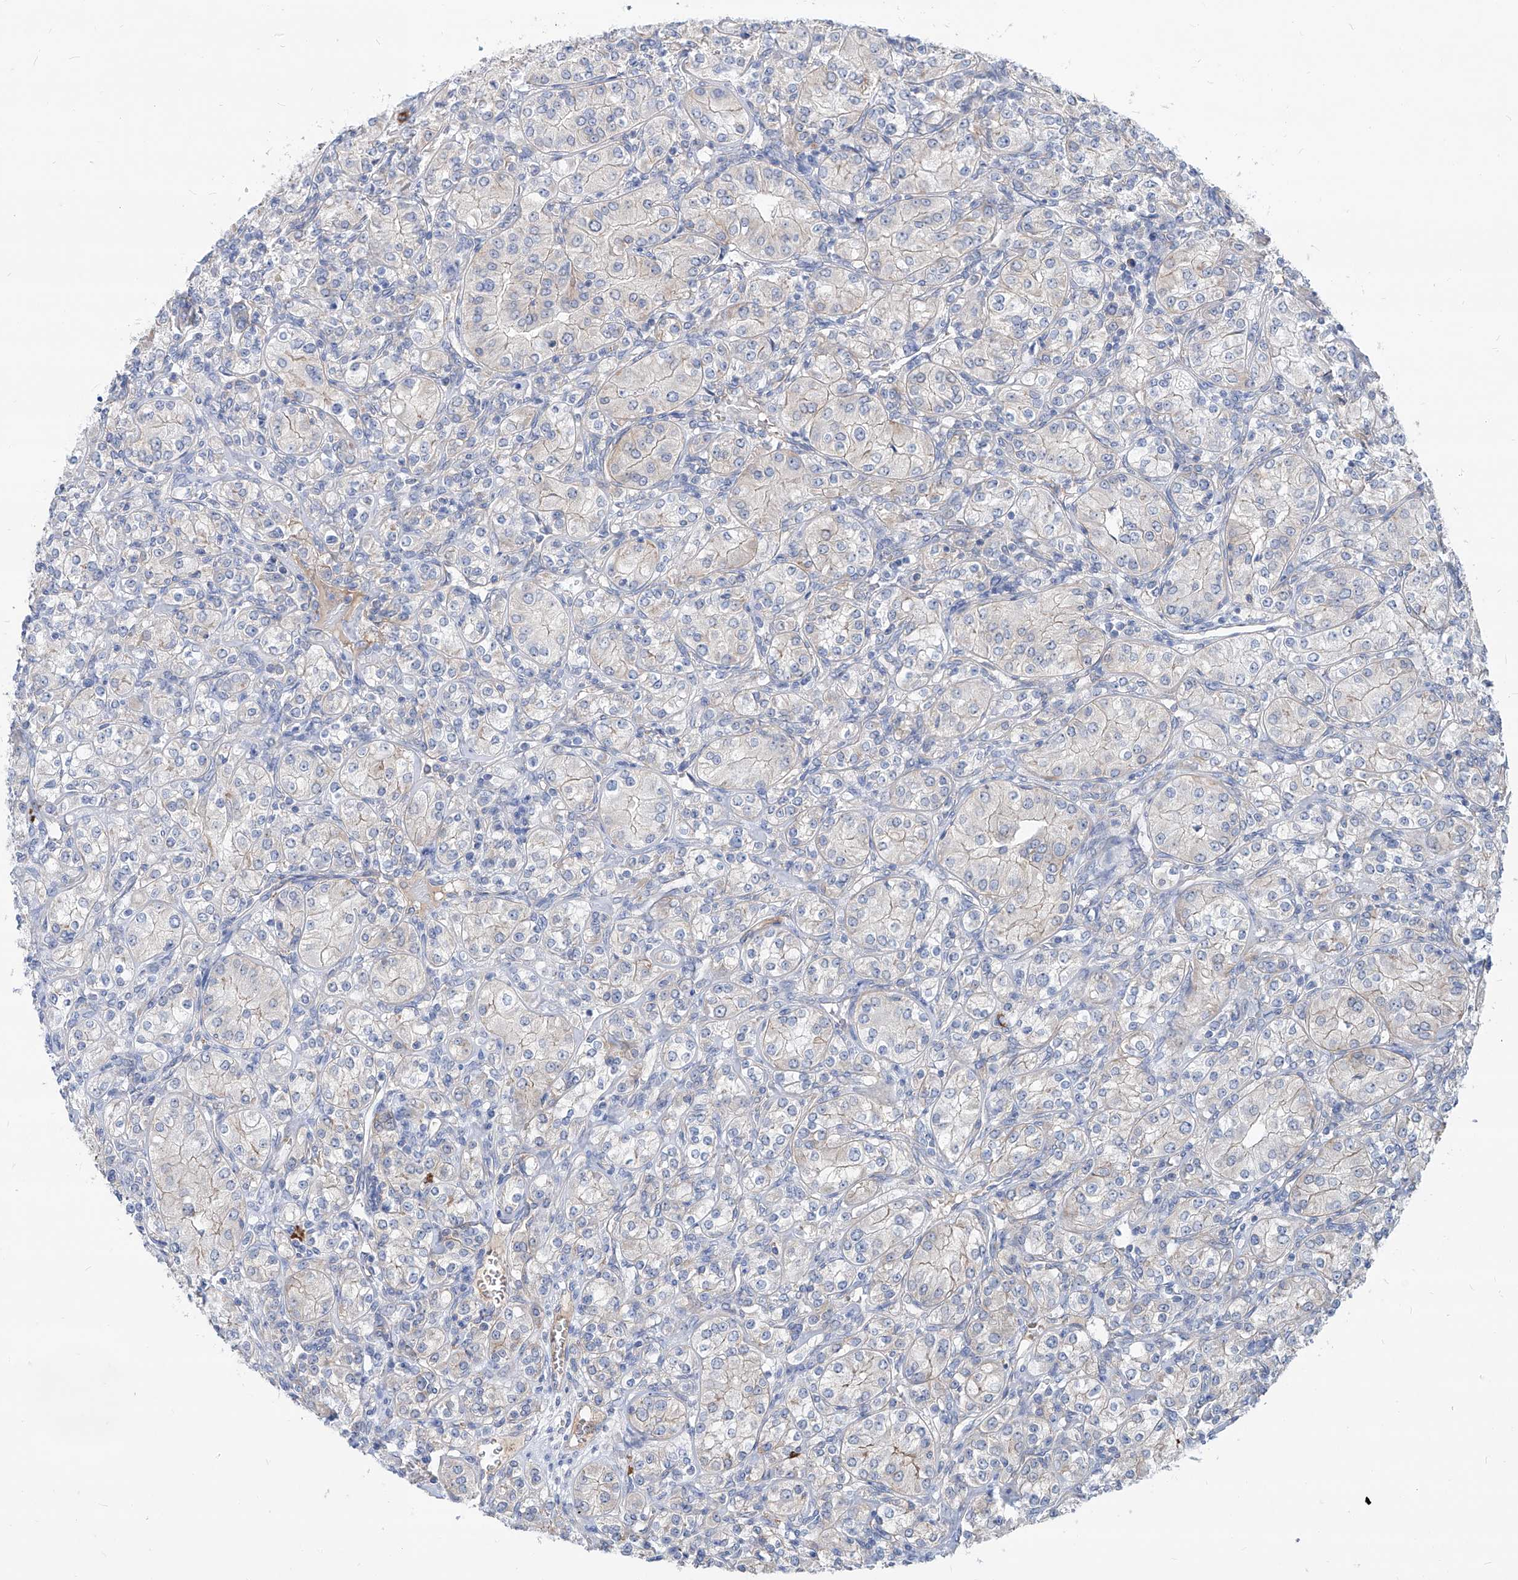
{"staining": {"intensity": "negative", "quantity": "none", "location": "none"}, "tissue": "renal cancer", "cell_type": "Tumor cells", "image_type": "cancer", "snomed": [{"axis": "morphology", "description": "Adenocarcinoma, NOS"}, {"axis": "topography", "description": "Kidney"}], "caption": "This is an IHC photomicrograph of human adenocarcinoma (renal). There is no positivity in tumor cells.", "gene": "AKAP10", "patient": {"sex": "male", "age": 77}}